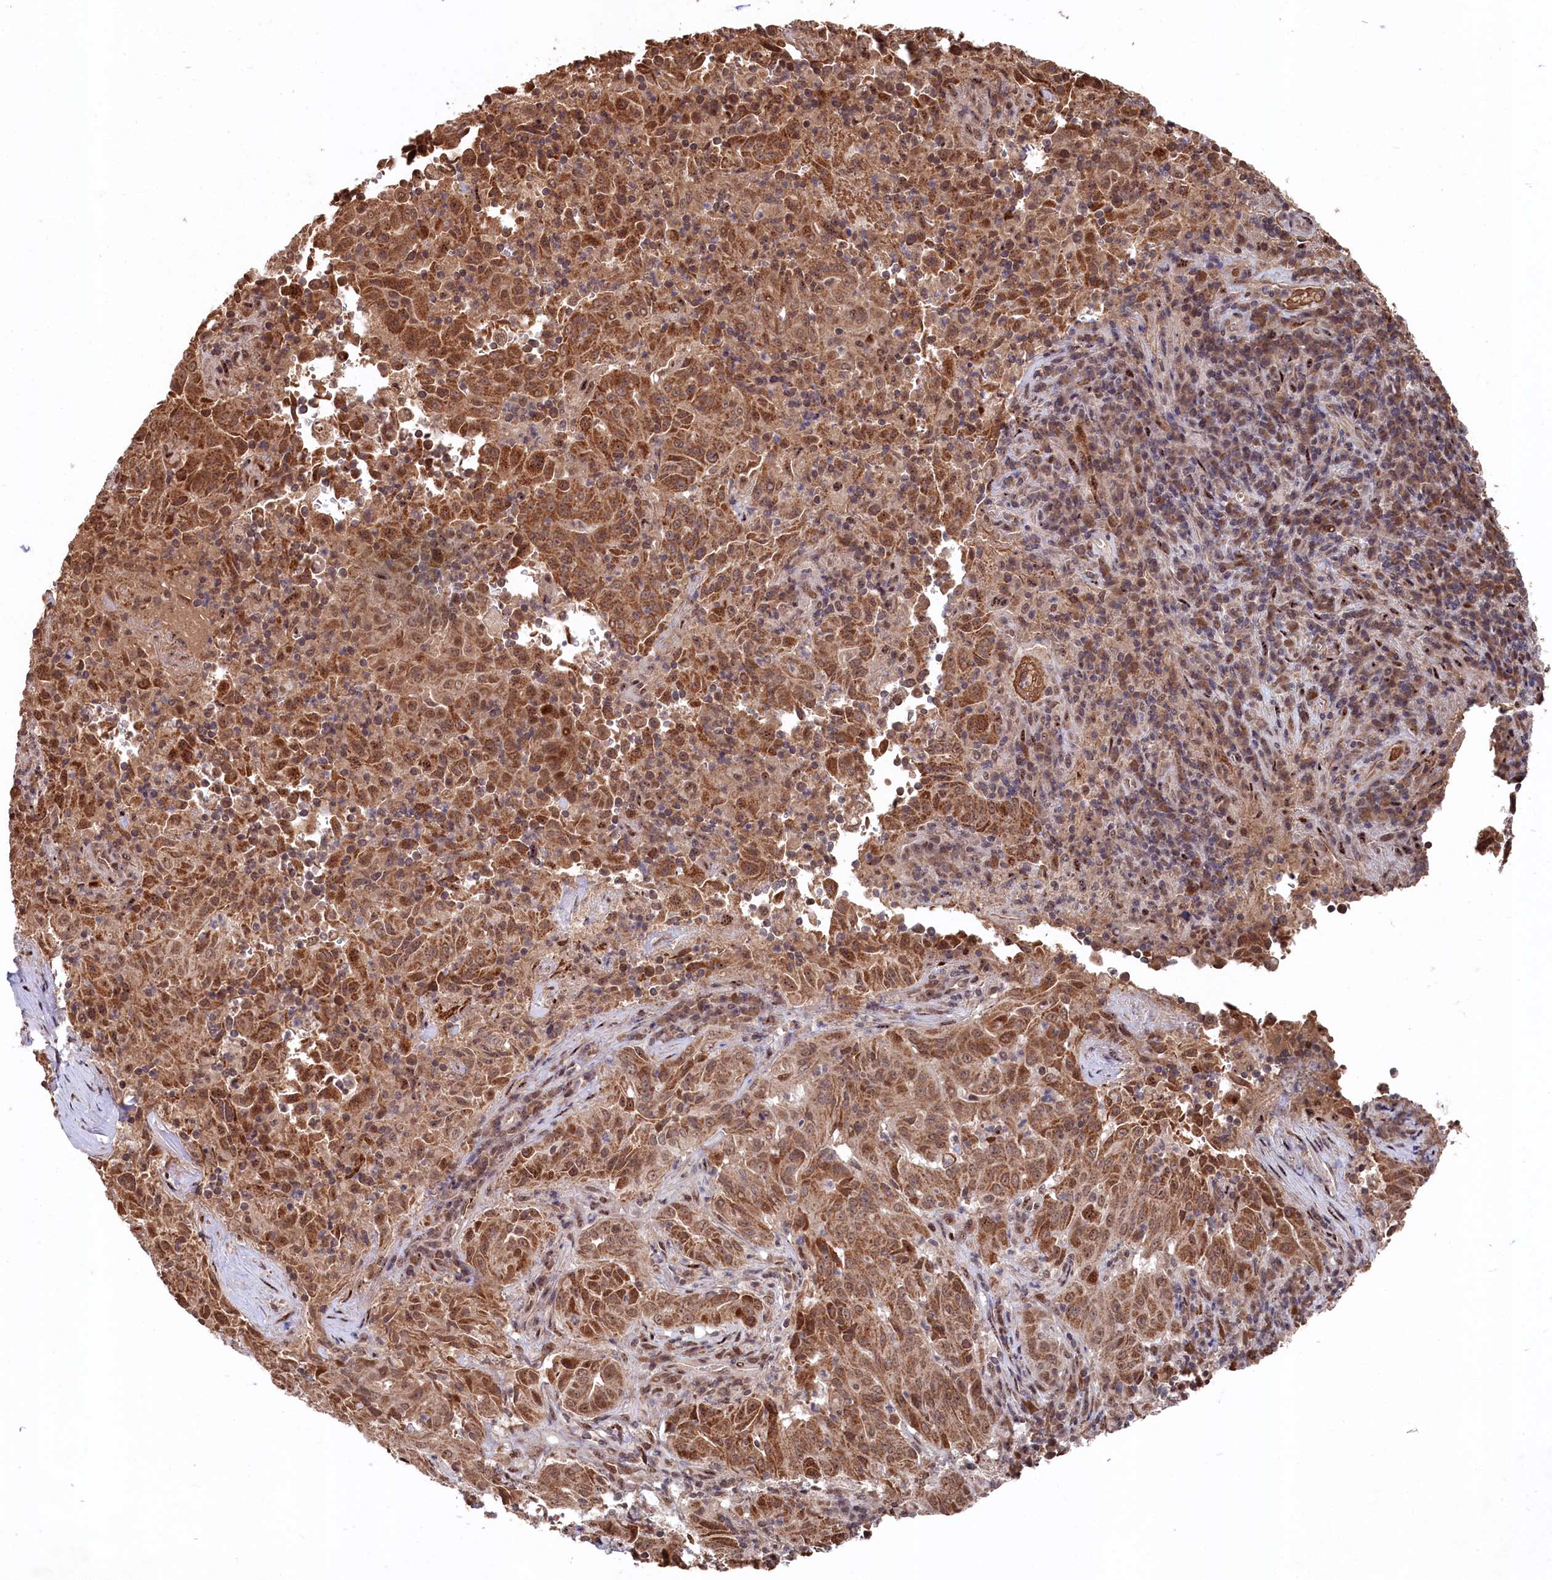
{"staining": {"intensity": "moderate", "quantity": ">75%", "location": "cytoplasmic/membranous,nuclear"}, "tissue": "pancreatic cancer", "cell_type": "Tumor cells", "image_type": "cancer", "snomed": [{"axis": "morphology", "description": "Adenocarcinoma, NOS"}, {"axis": "topography", "description": "Pancreas"}], "caption": "The micrograph reveals immunohistochemical staining of adenocarcinoma (pancreatic). There is moderate cytoplasmic/membranous and nuclear staining is present in about >75% of tumor cells.", "gene": "CLPX", "patient": {"sex": "male", "age": 51}}